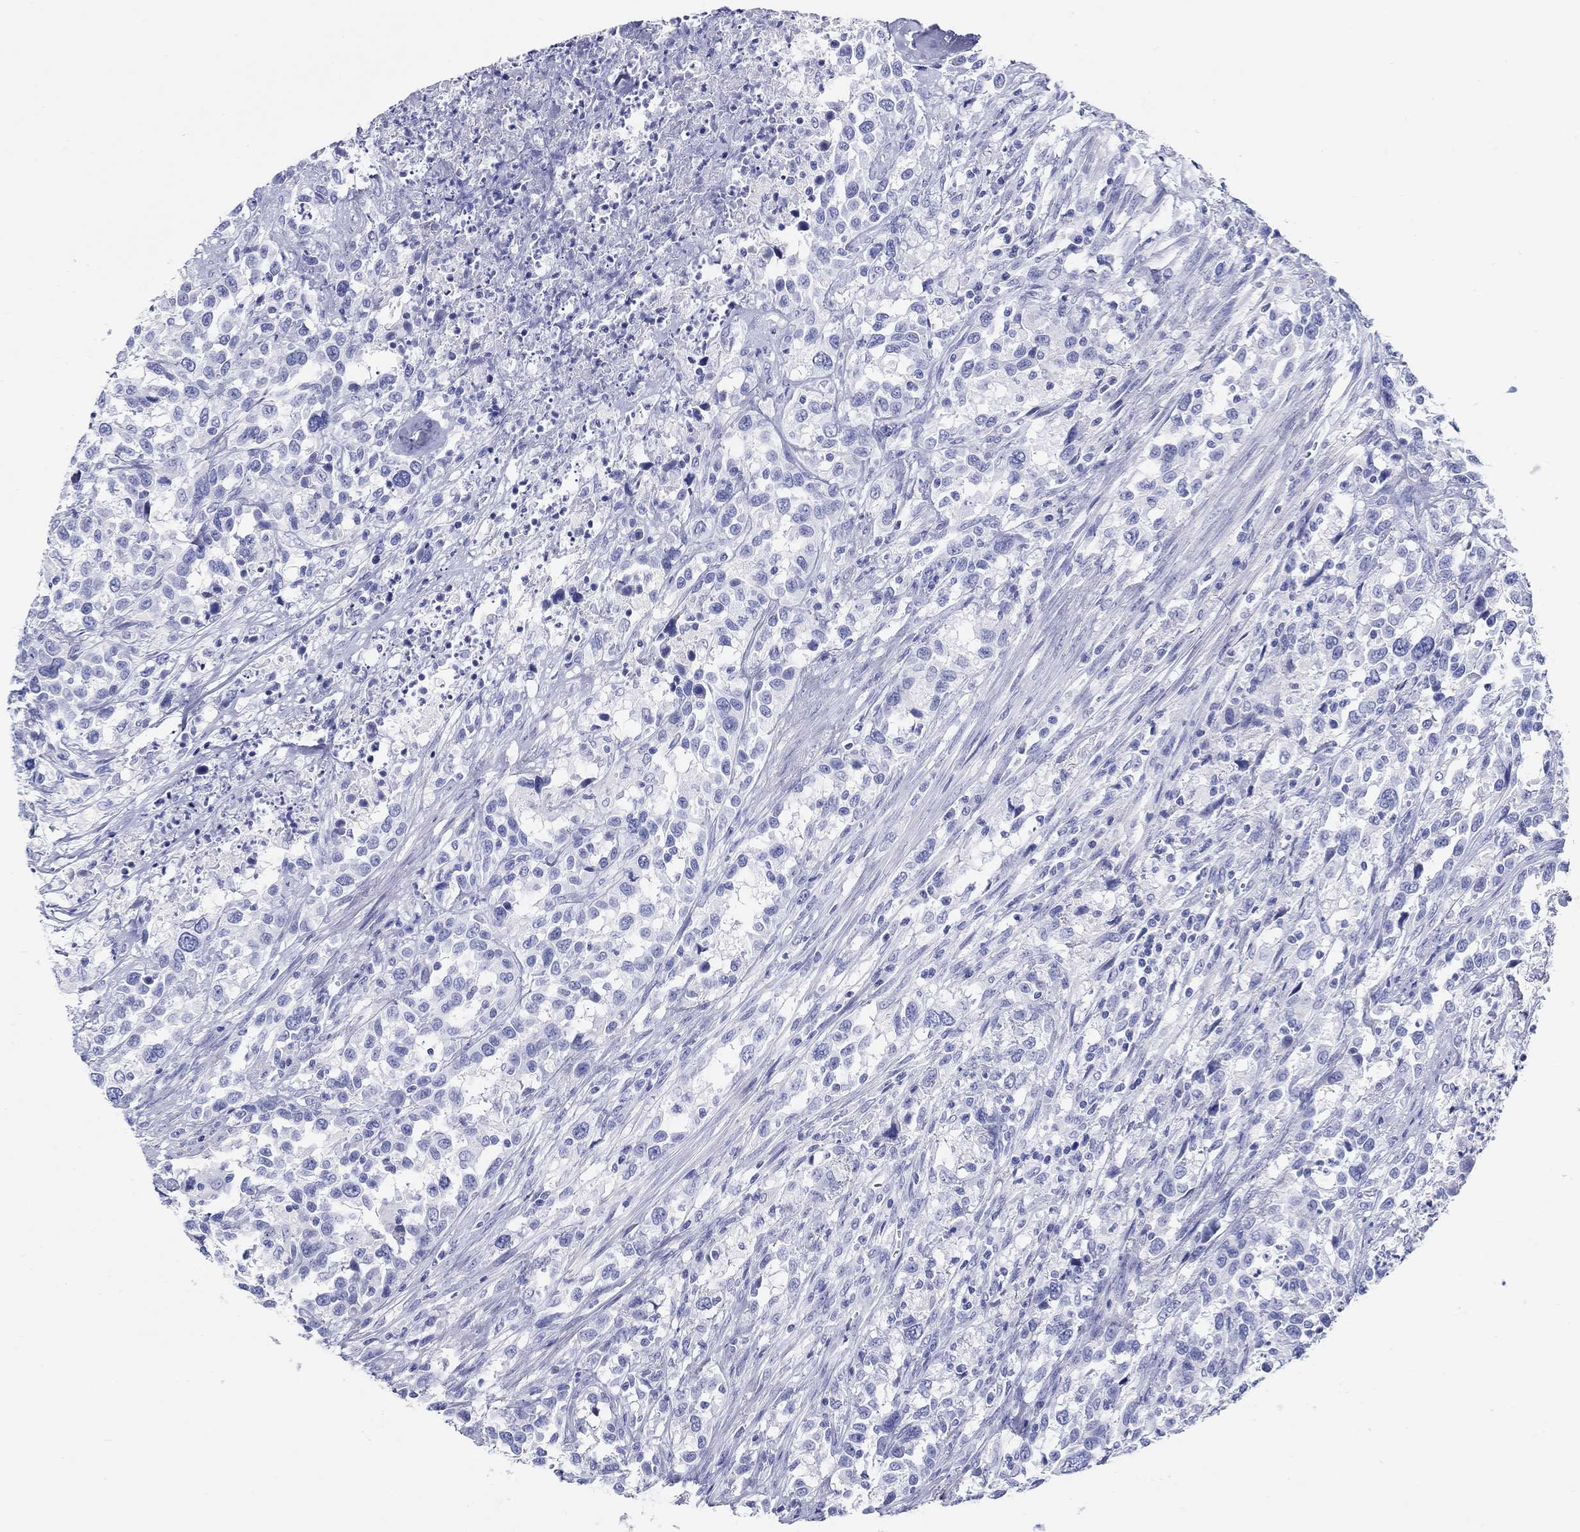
{"staining": {"intensity": "negative", "quantity": "none", "location": "none"}, "tissue": "urothelial cancer", "cell_type": "Tumor cells", "image_type": "cancer", "snomed": [{"axis": "morphology", "description": "Urothelial carcinoma, NOS"}, {"axis": "morphology", "description": "Urothelial carcinoma, High grade"}, {"axis": "topography", "description": "Urinary bladder"}], "caption": "This is an IHC photomicrograph of transitional cell carcinoma. There is no staining in tumor cells.", "gene": "CRYGS", "patient": {"sex": "female", "age": 64}}